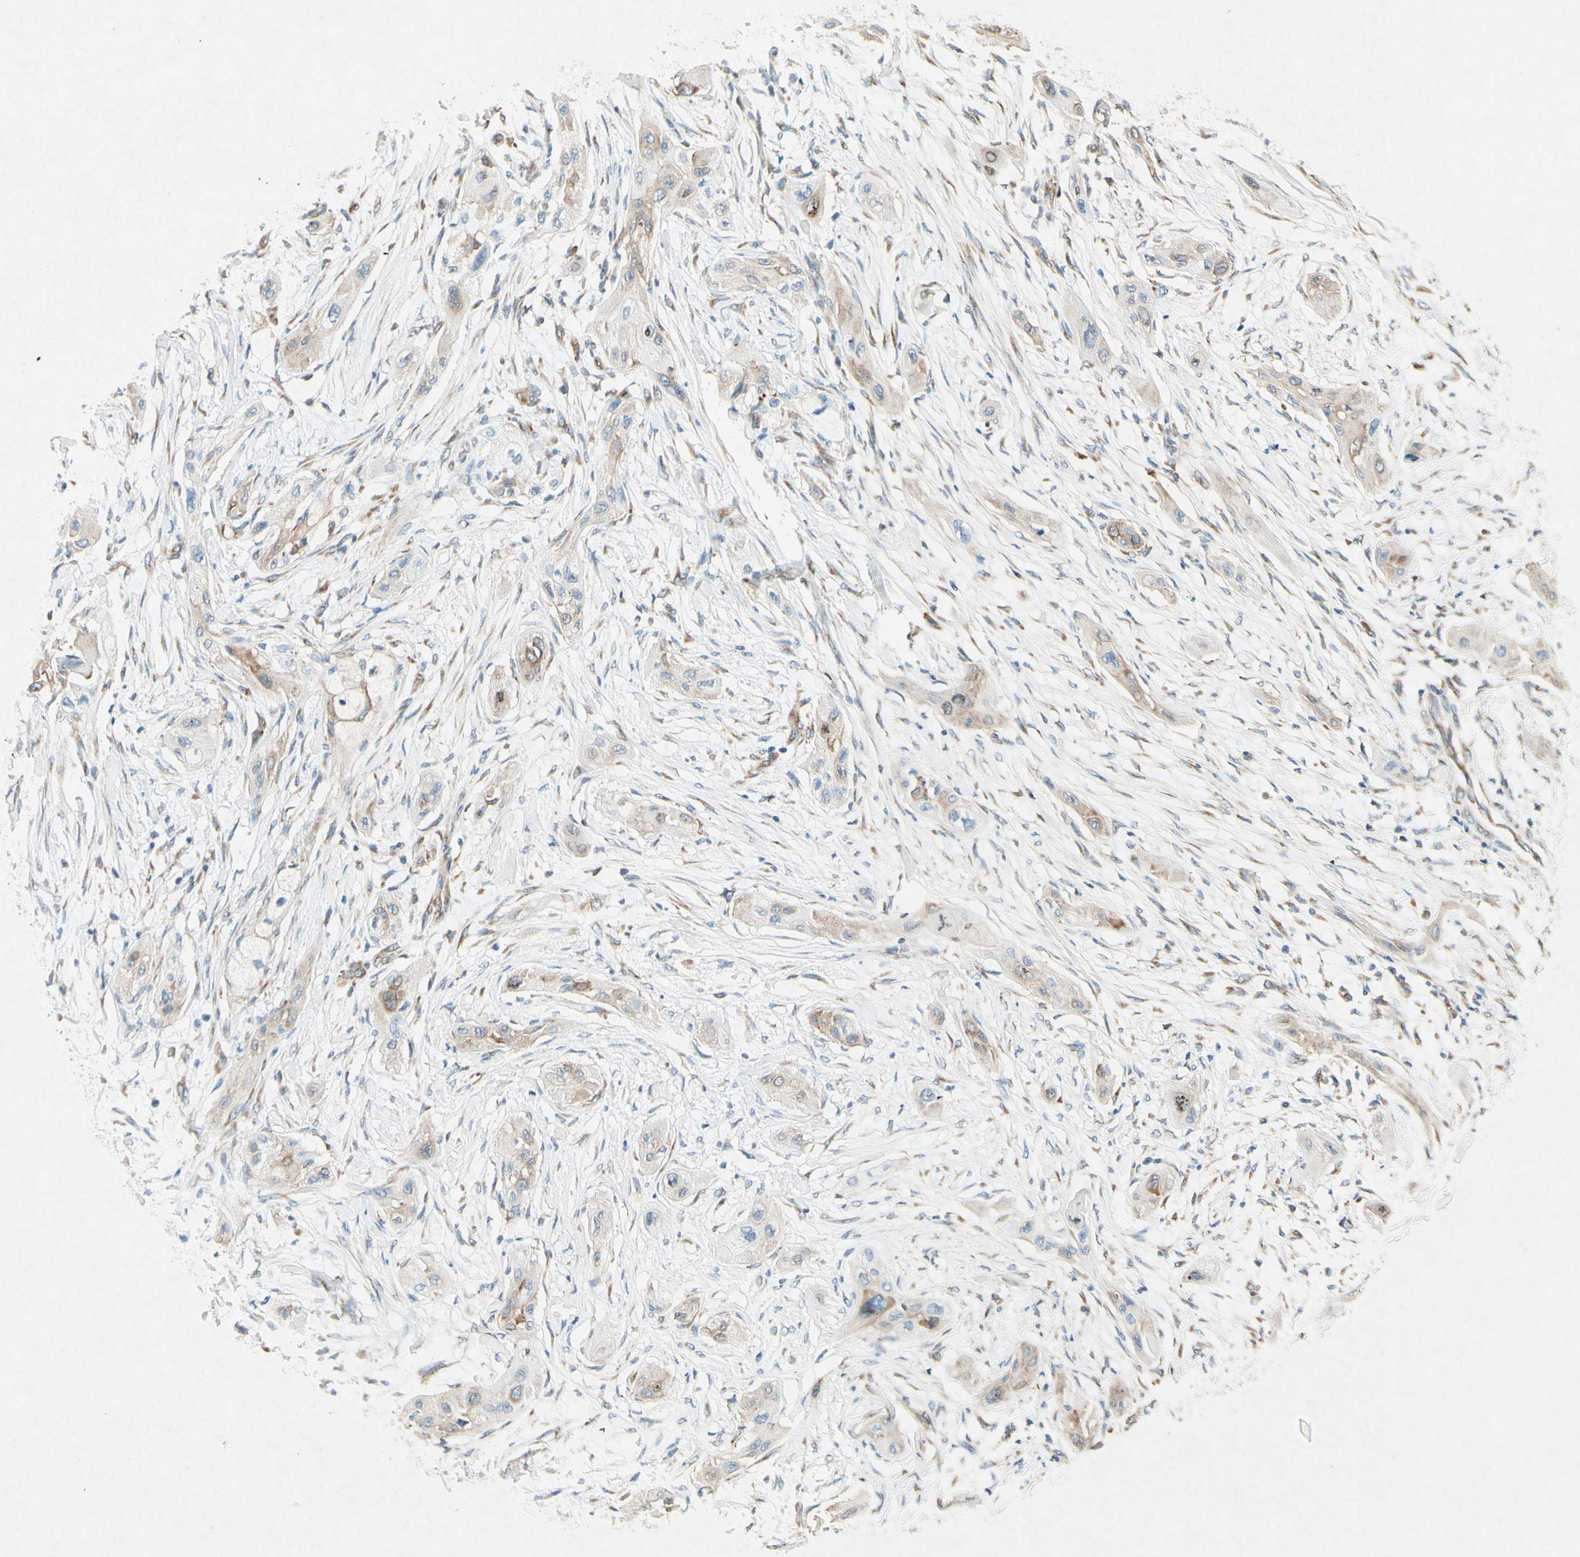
{"staining": {"intensity": "weak", "quantity": ">75%", "location": "cytoplasmic/membranous"}, "tissue": "lung cancer", "cell_type": "Tumor cells", "image_type": "cancer", "snomed": [{"axis": "morphology", "description": "Squamous cell carcinoma, NOS"}, {"axis": "topography", "description": "Lung"}], "caption": "Tumor cells reveal weak cytoplasmic/membranous positivity in about >75% of cells in lung cancer.", "gene": "PABPC1", "patient": {"sex": "female", "age": 47}}